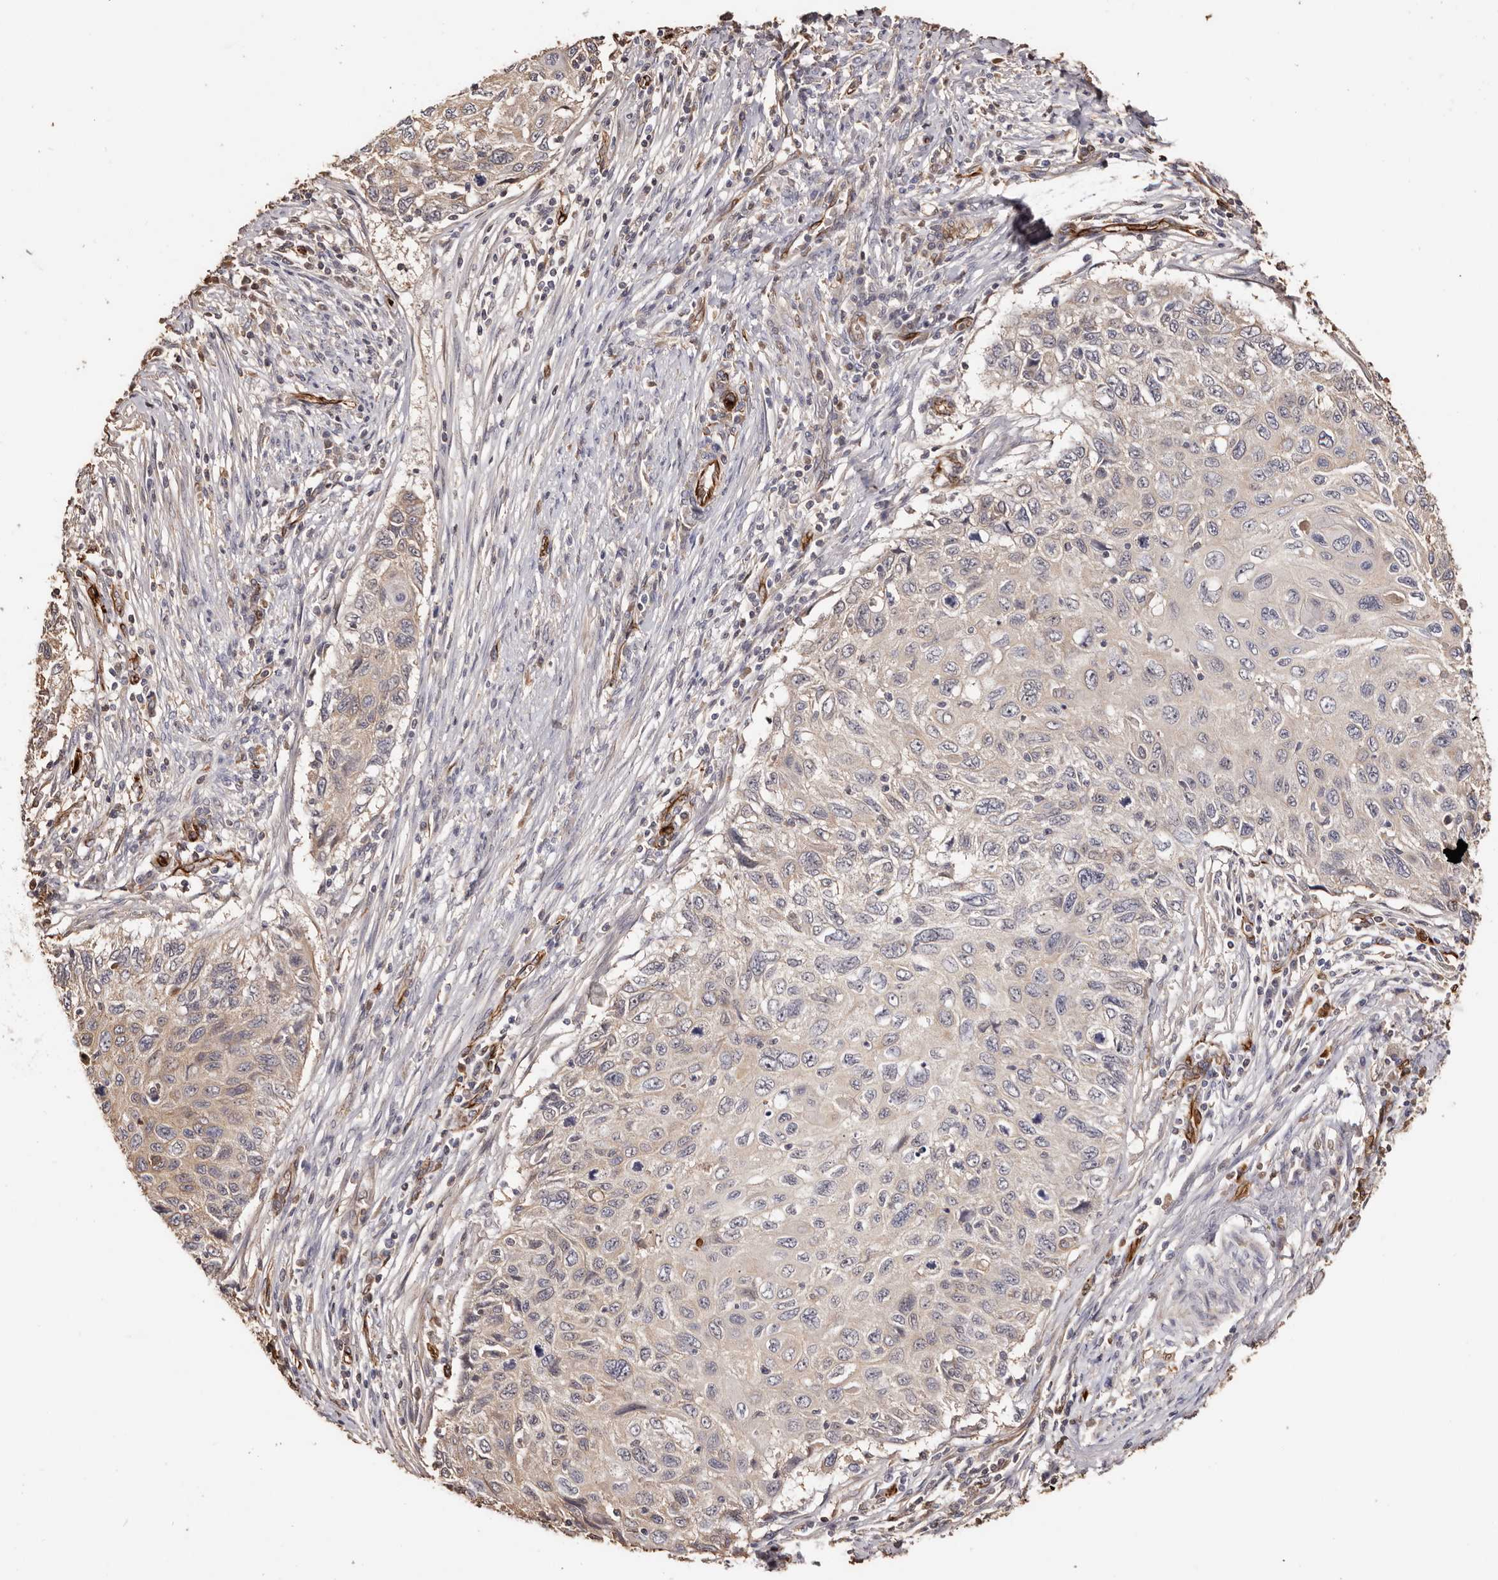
{"staining": {"intensity": "negative", "quantity": "none", "location": "none"}, "tissue": "cervical cancer", "cell_type": "Tumor cells", "image_type": "cancer", "snomed": [{"axis": "morphology", "description": "Squamous cell carcinoma, NOS"}, {"axis": "topography", "description": "Cervix"}], "caption": "Immunohistochemistry (IHC) histopathology image of neoplastic tissue: cervical cancer (squamous cell carcinoma) stained with DAB reveals no significant protein expression in tumor cells.", "gene": "ZNF557", "patient": {"sex": "female", "age": 70}}